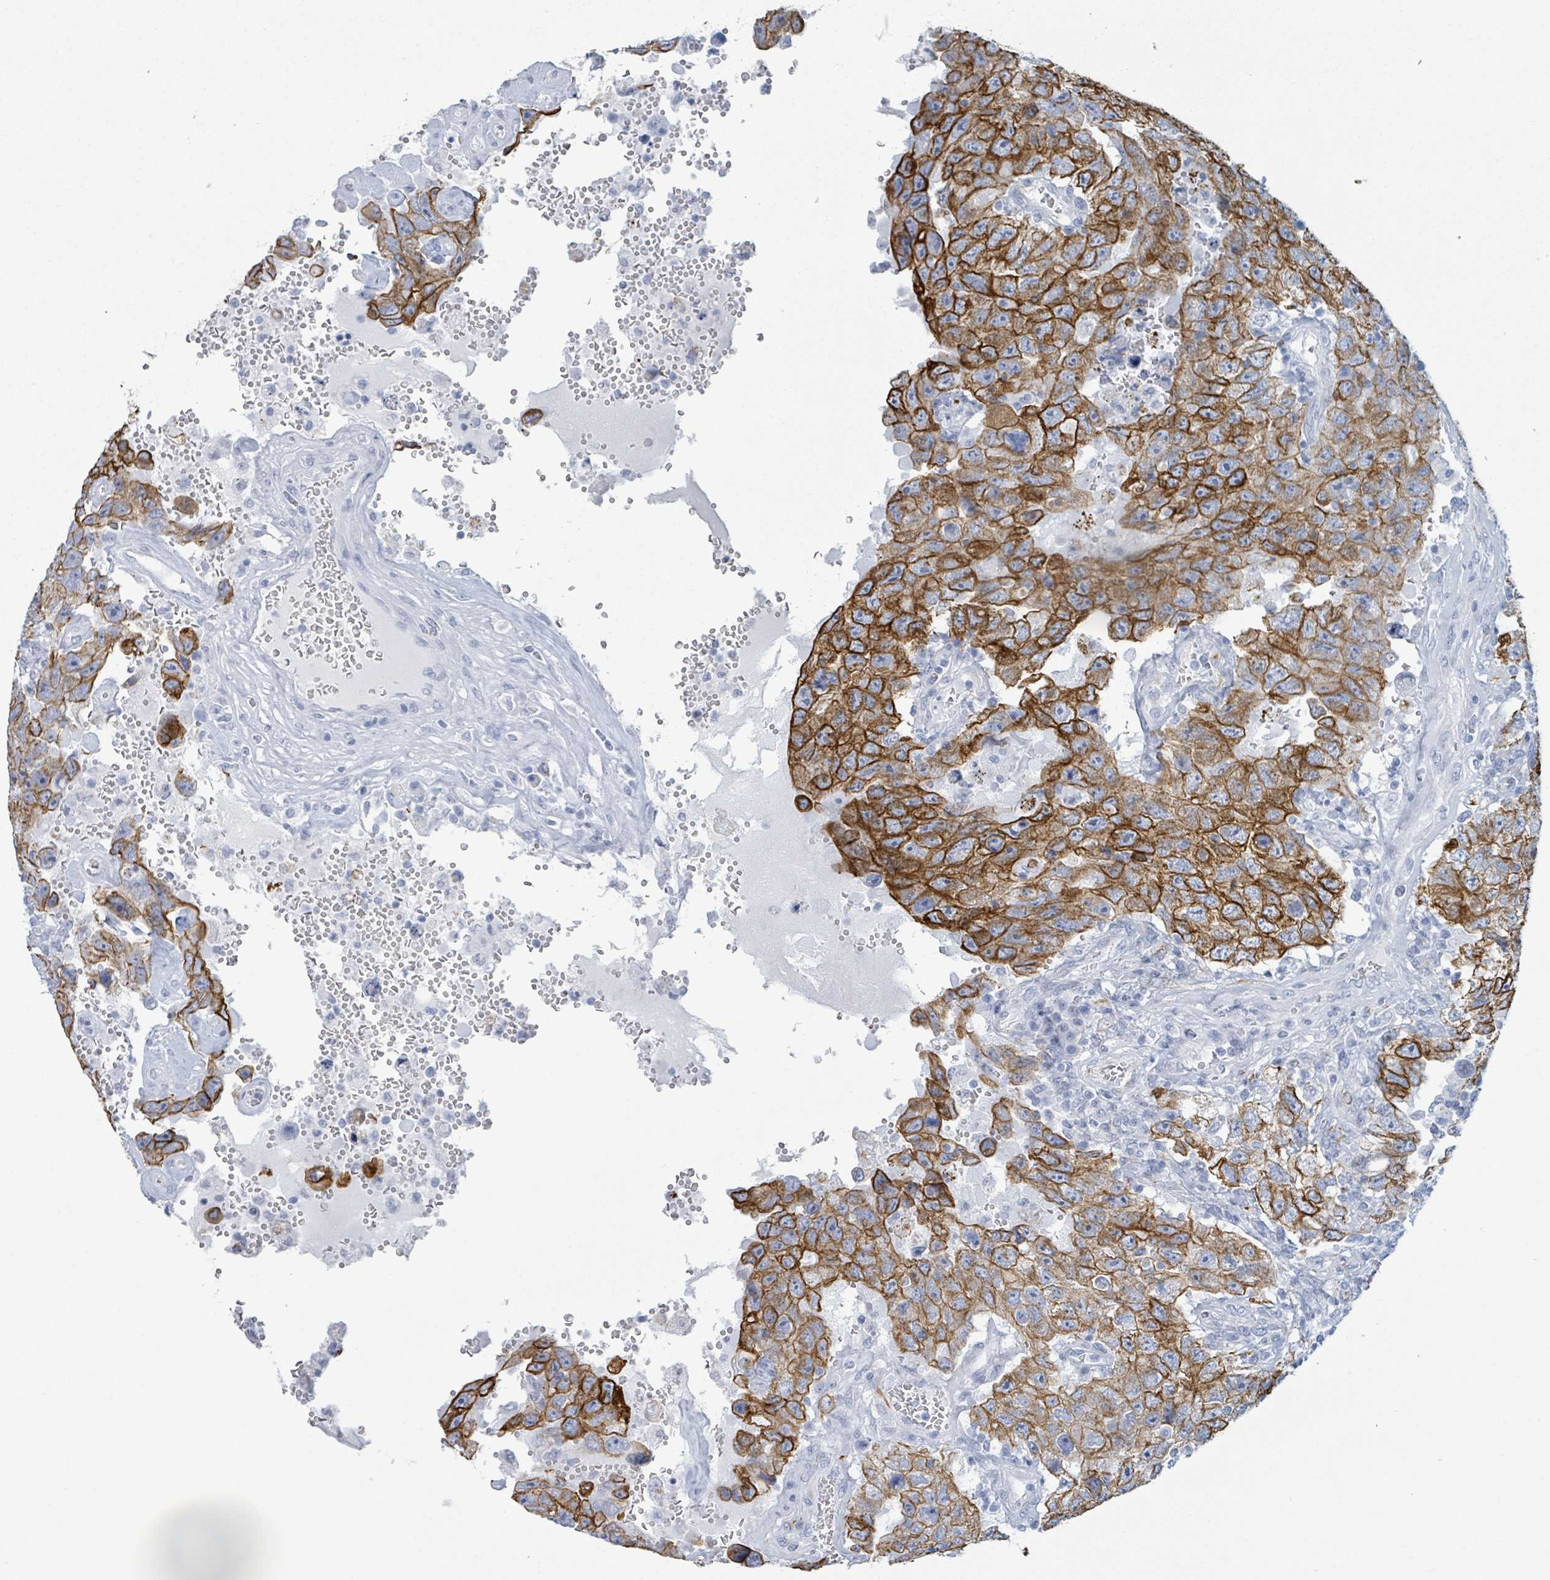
{"staining": {"intensity": "strong", "quantity": ">75%", "location": "cytoplasmic/membranous"}, "tissue": "testis cancer", "cell_type": "Tumor cells", "image_type": "cancer", "snomed": [{"axis": "morphology", "description": "Carcinoma, Embryonal, NOS"}, {"axis": "topography", "description": "Testis"}], "caption": "Testis cancer (embryonal carcinoma) stained with immunohistochemistry exhibits strong cytoplasmic/membranous positivity in about >75% of tumor cells.", "gene": "KRT8", "patient": {"sex": "male", "age": 26}}